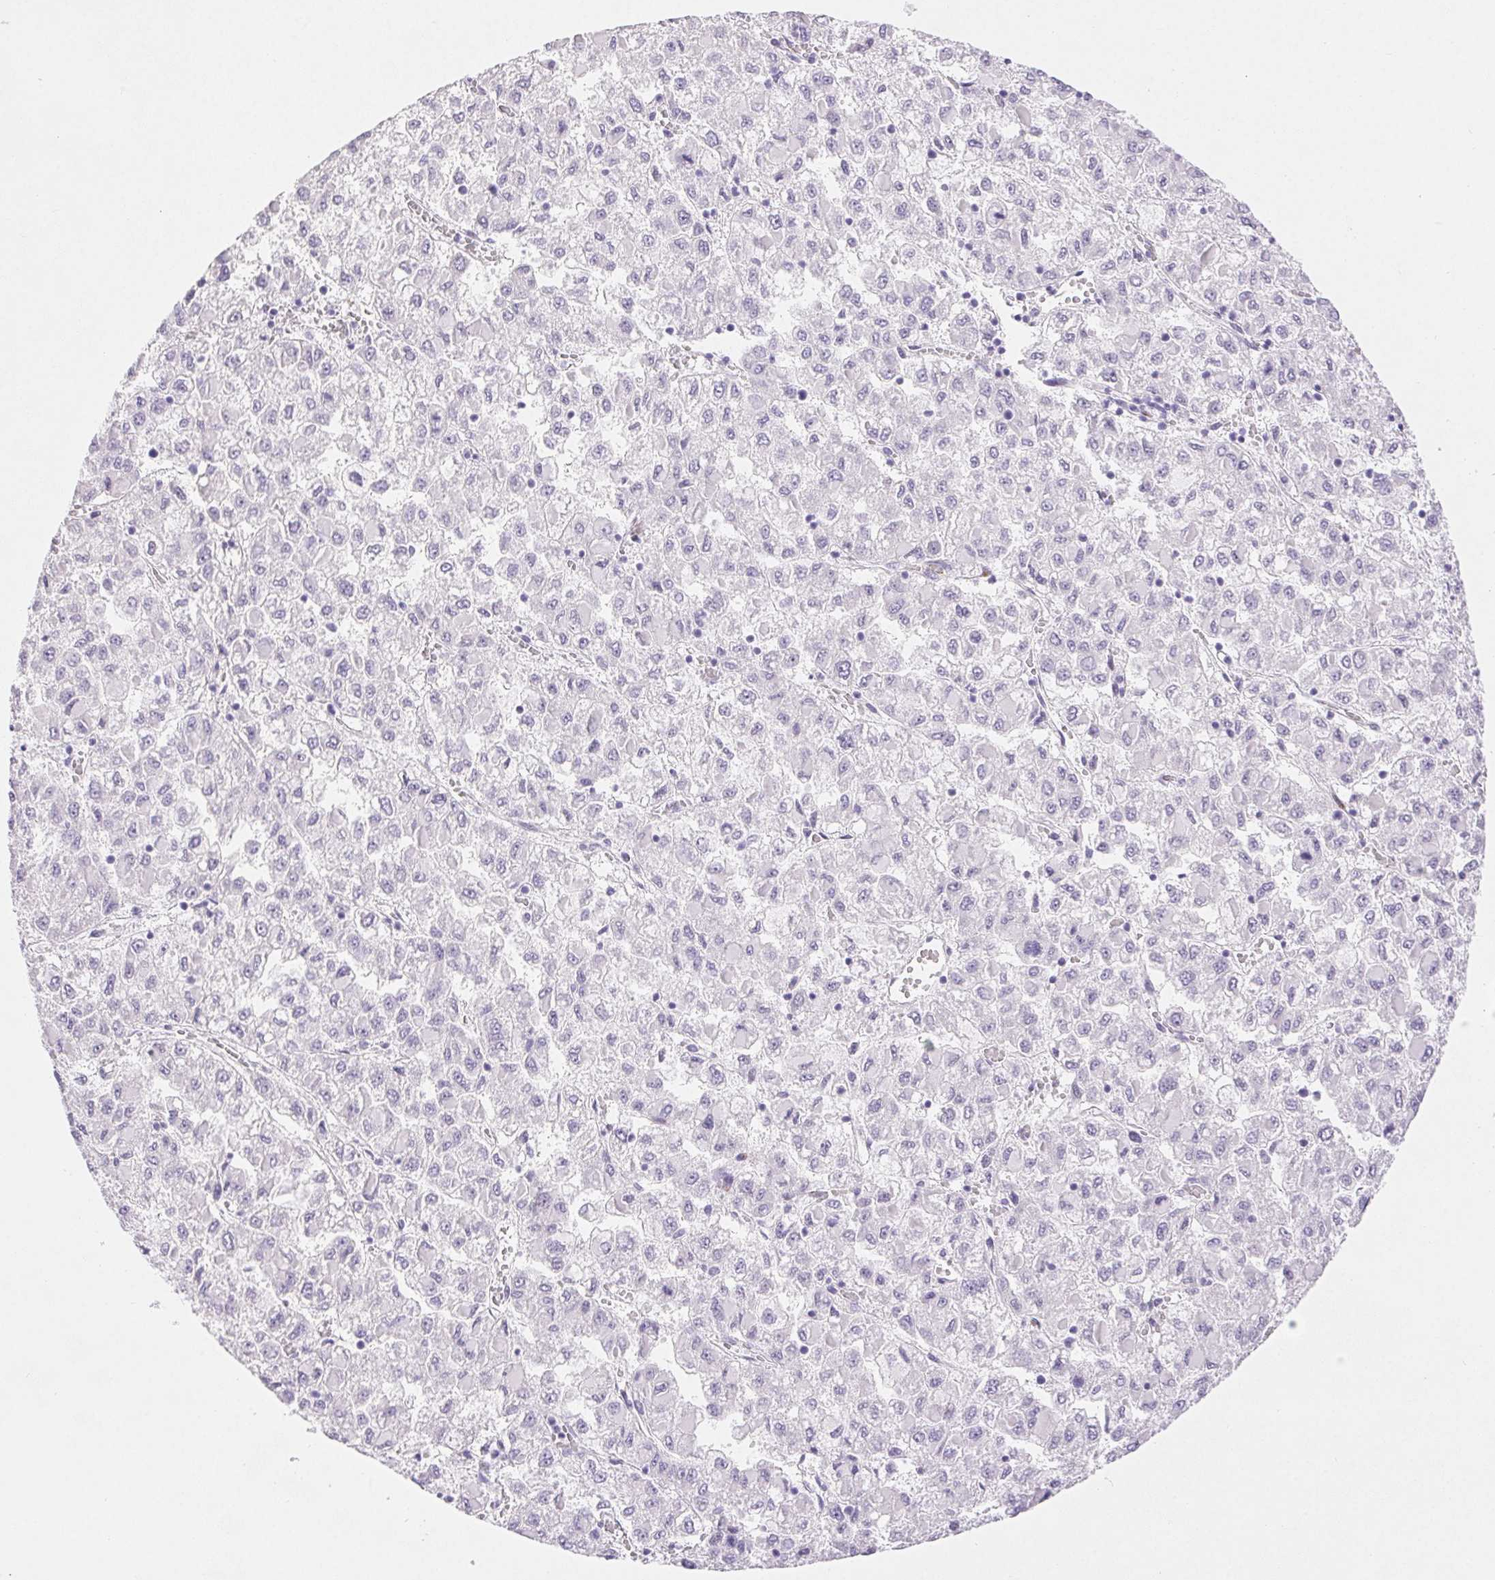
{"staining": {"intensity": "negative", "quantity": "none", "location": "none"}, "tissue": "liver cancer", "cell_type": "Tumor cells", "image_type": "cancer", "snomed": [{"axis": "morphology", "description": "Carcinoma, Hepatocellular, NOS"}, {"axis": "topography", "description": "Liver"}], "caption": "An image of liver hepatocellular carcinoma stained for a protein demonstrates no brown staining in tumor cells. (DAB IHC visualized using brightfield microscopy, high magnification).", "gene": "CLDN16", "patient": {"sex": "male", "age": 40}}